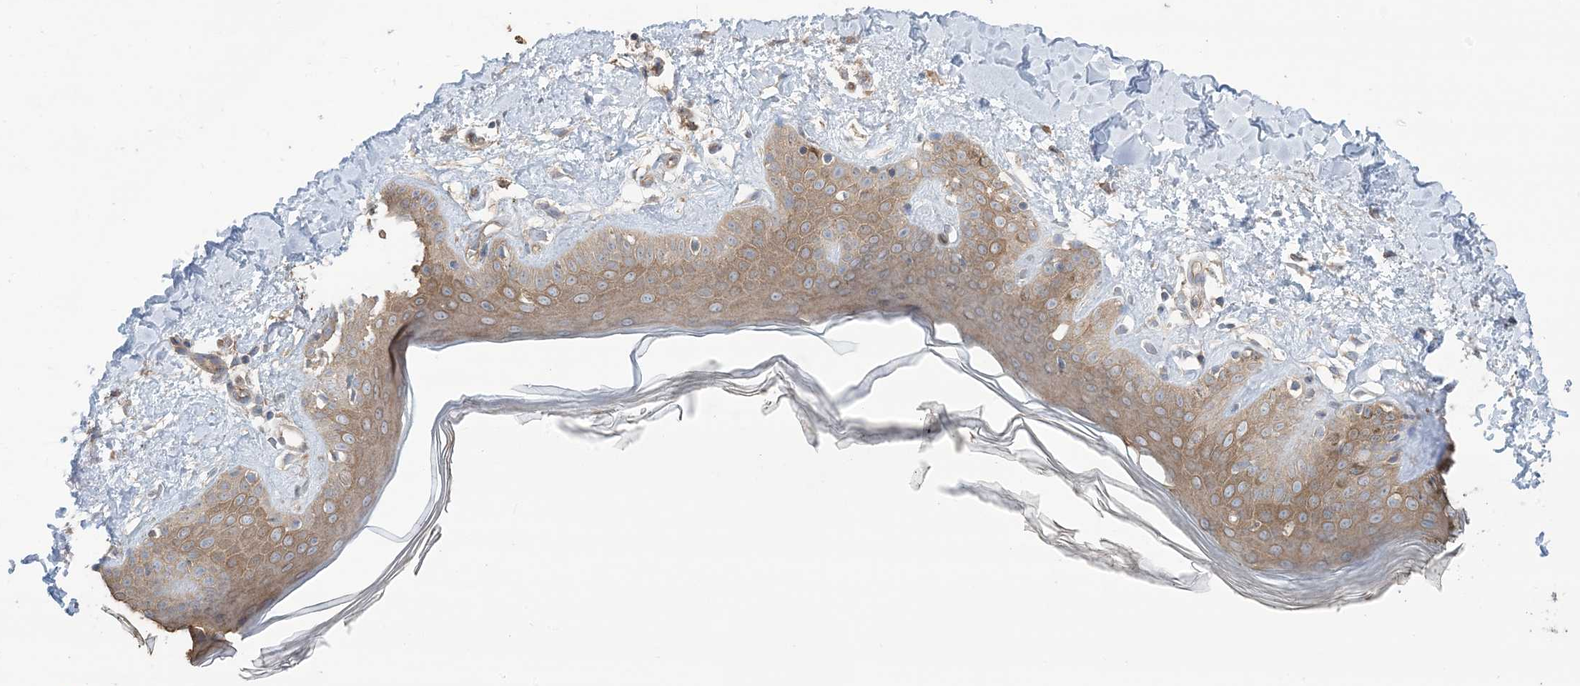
{"staining": {"intensity": "weak", "quantity": ">75%", "location": "cytoplasmic/membranous"}, "tissue": "skin", "cell_type": "Fibroblasts", "image_type": "normal", "snomed": [{"axis": "morphology", "description": "Normal tissue, NOS"}, {"axis": "topography", "description": "Skin"}], "caption": "Fibroblasts exhibit low levels of weak cytoplasmic/membranous expression in about >75% of cells in unremarkable skin. (DAB (3,3'-diaminobenzidine) IHC, brown staining for protein, blue staining for nuclei).", "gene": "CCNY", "patient": {"sex": "female", "age": 64}}